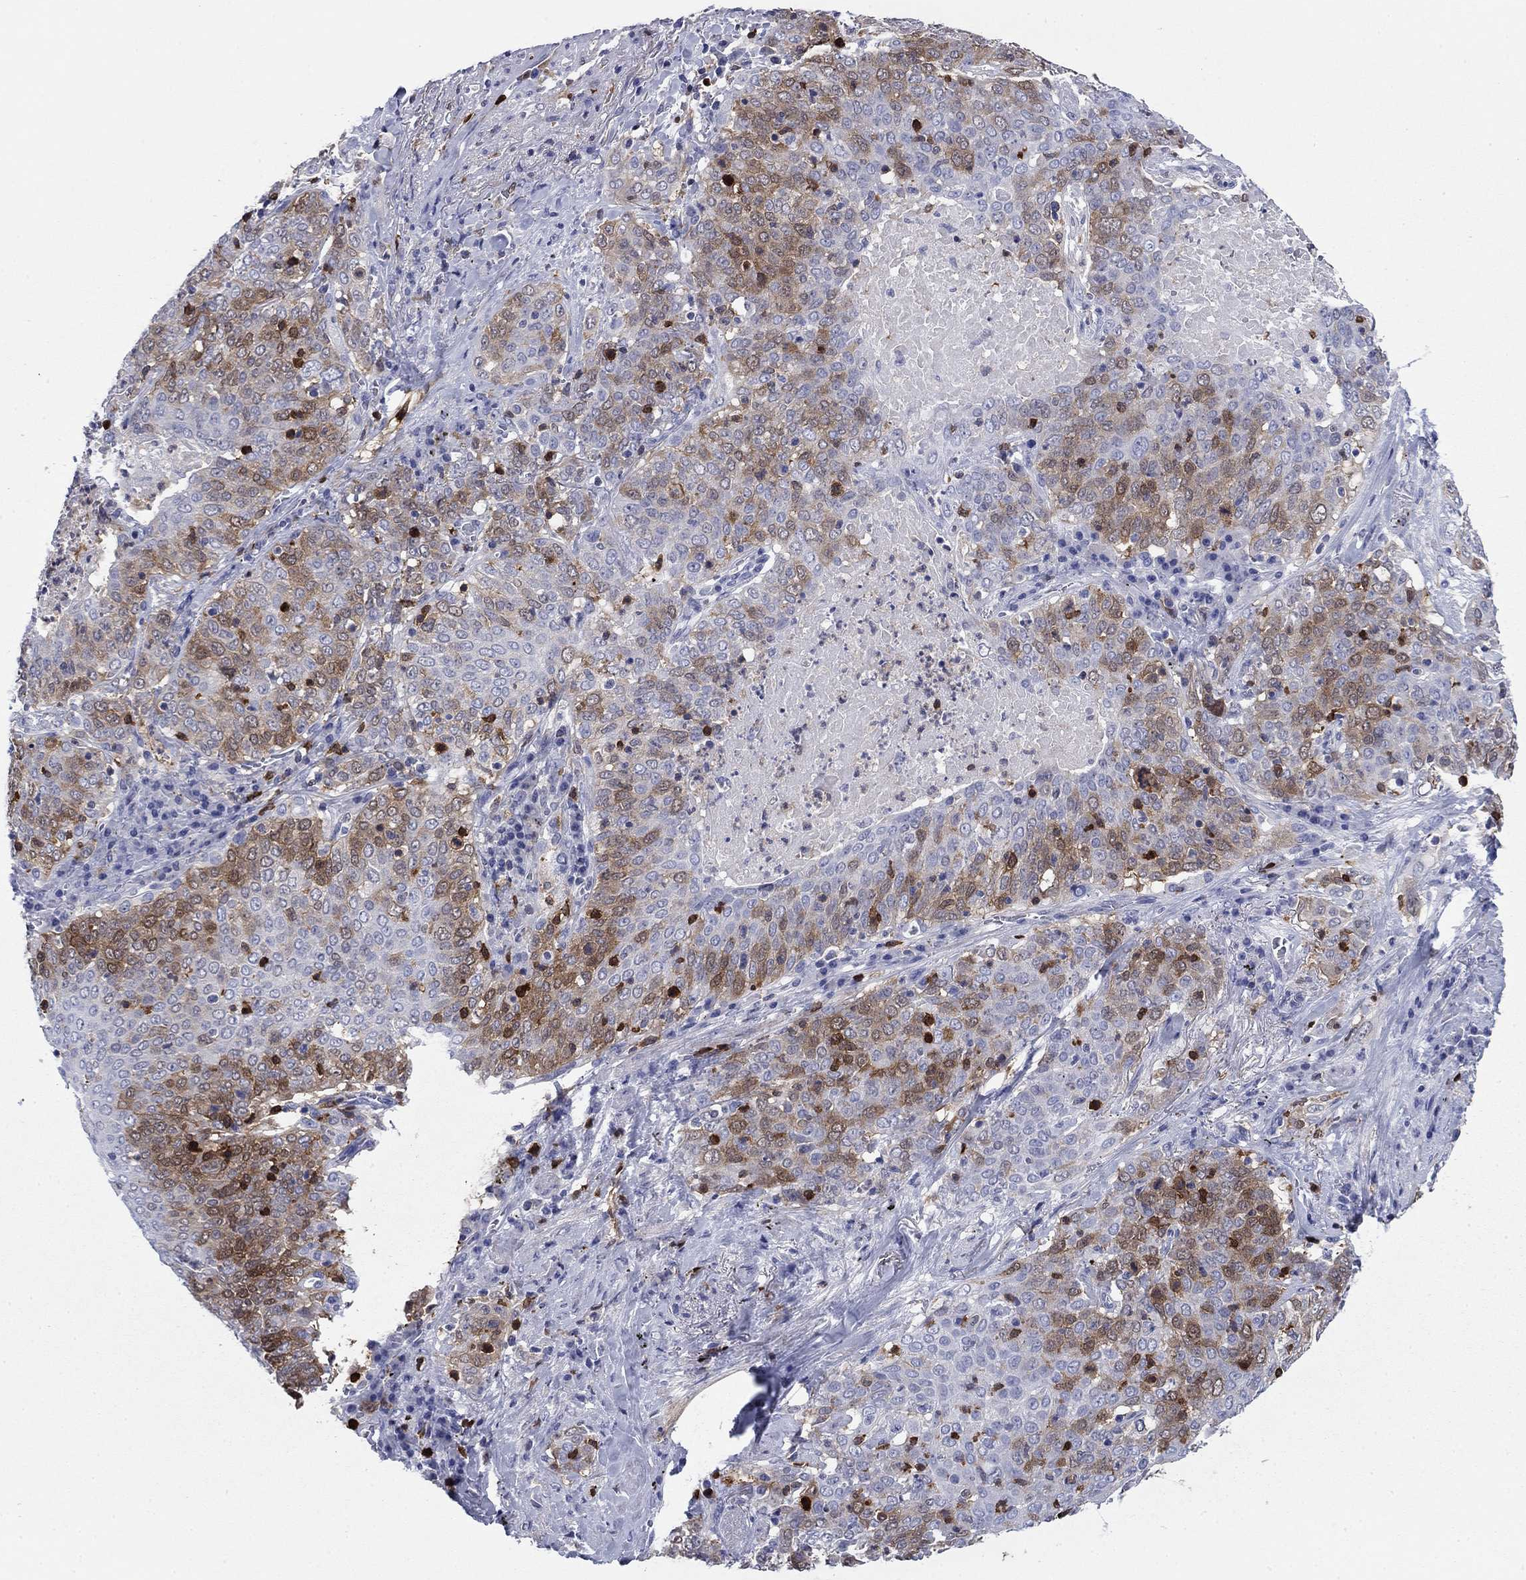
{"staining": {"intensity": "moderate", "quantity": "25%-75%", "location": "cytoplasmic/membranous"}, "tissue": "lung cancer", "cell_type": "Tumor cells", "image_type": "cancer", "snomed": [{"axis": "morphology", "description": "Squamous cell carcinoma, NOS"}, {"axis": "topography", "description": "Lung"}], "caption": "IHC micrograph of neoplastic tissue: human lung cancer stained using IHC reveals medium levels of moderate protein expression localized specifically in the cytoplasmic/membranous of tumor cells, appearing as a cytoplasmic/membranous brown color.", "gene": "STMN1", "patient": {"sex": "male", "age": 82}}